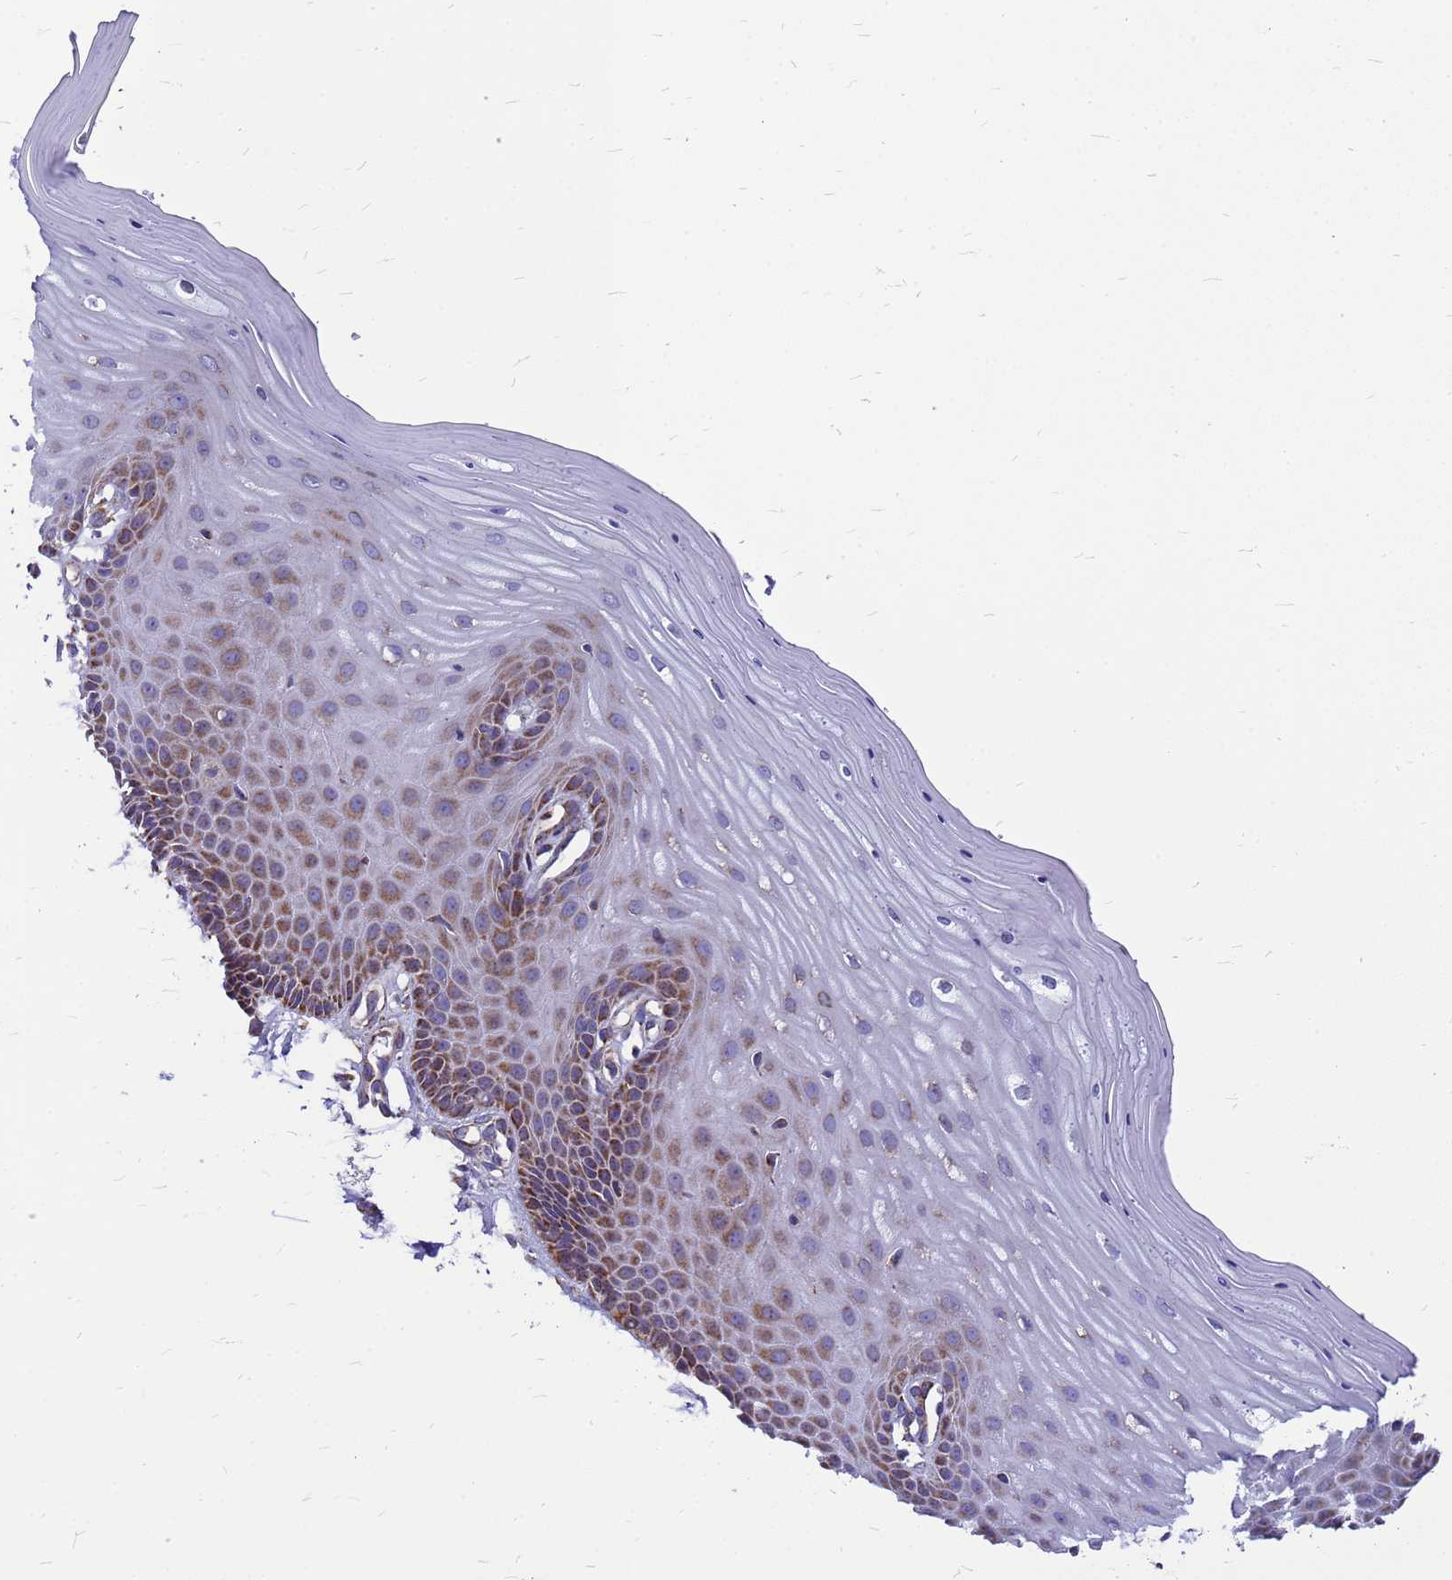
{"staining": {"intensity": "moderate", "quantity": "25%-75%", "location": "cytoplasmic/membranous"}, "tissue": "cervix", "cell_type": "Glandular cells", "image_type": "normal", "snomed": [{"axis": "morphology", "description": "Normal tissue, NOS"}, {"axis": "topography", "description": "Cervix"}], "caption": "Immunohistochemical staining of benign human cervix reveals 25%-75% levels of moderate cytoplasmic/membranous protein positivity in approximately 25%-75% of glandular cells.", "gene": "CMC4", "patient": {"sex": "female", "age": 55}}